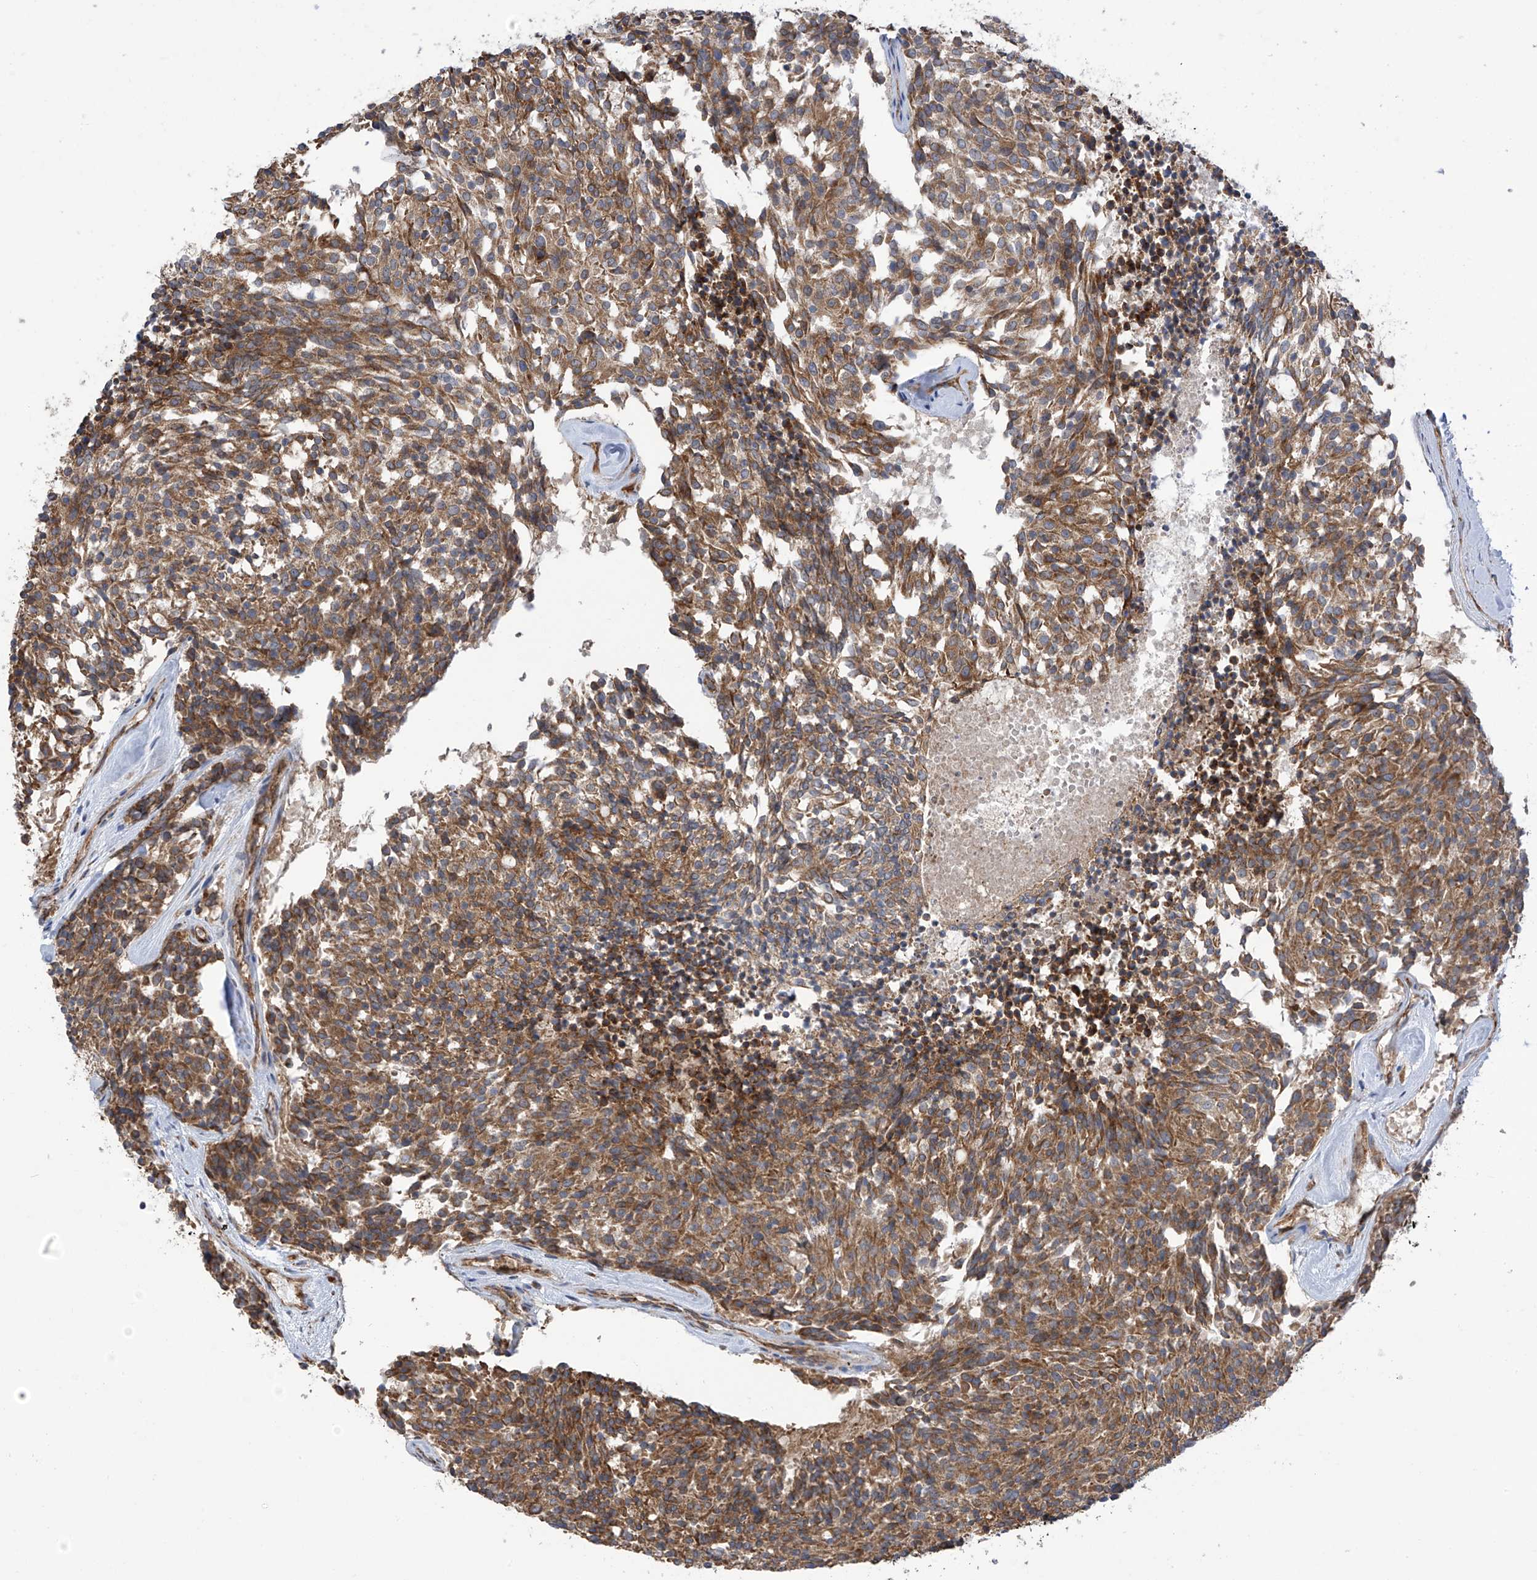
{"staining": {"intensity": "moderate", "quantity": "25%-75%", "location": "cytoplasmic/membranous"}, "tissue": "carcinoid", "cell_type": "Tumor cells", "image_type": "cancer", "snomed": [{"axis": "morphology", "description": "Carcinoid, malignant, NOS"}, {"axis": "topography", "description": "Pancreas"}], "caption": "Malignant carcinoid stained with DAB (3,3'-diaminobenzidine) immunohistochemistry reveals medium levels of moderate cytoplasmic/membranous expression in about 25%-75% of tumor cells. The protein of interest is stained brown, and the nuclei are stained in blue (DAB IHC with brightfield microscopy, high magnification).", "gene": "KIAA1522", "patient": {"sex": "female", "age": 54}}